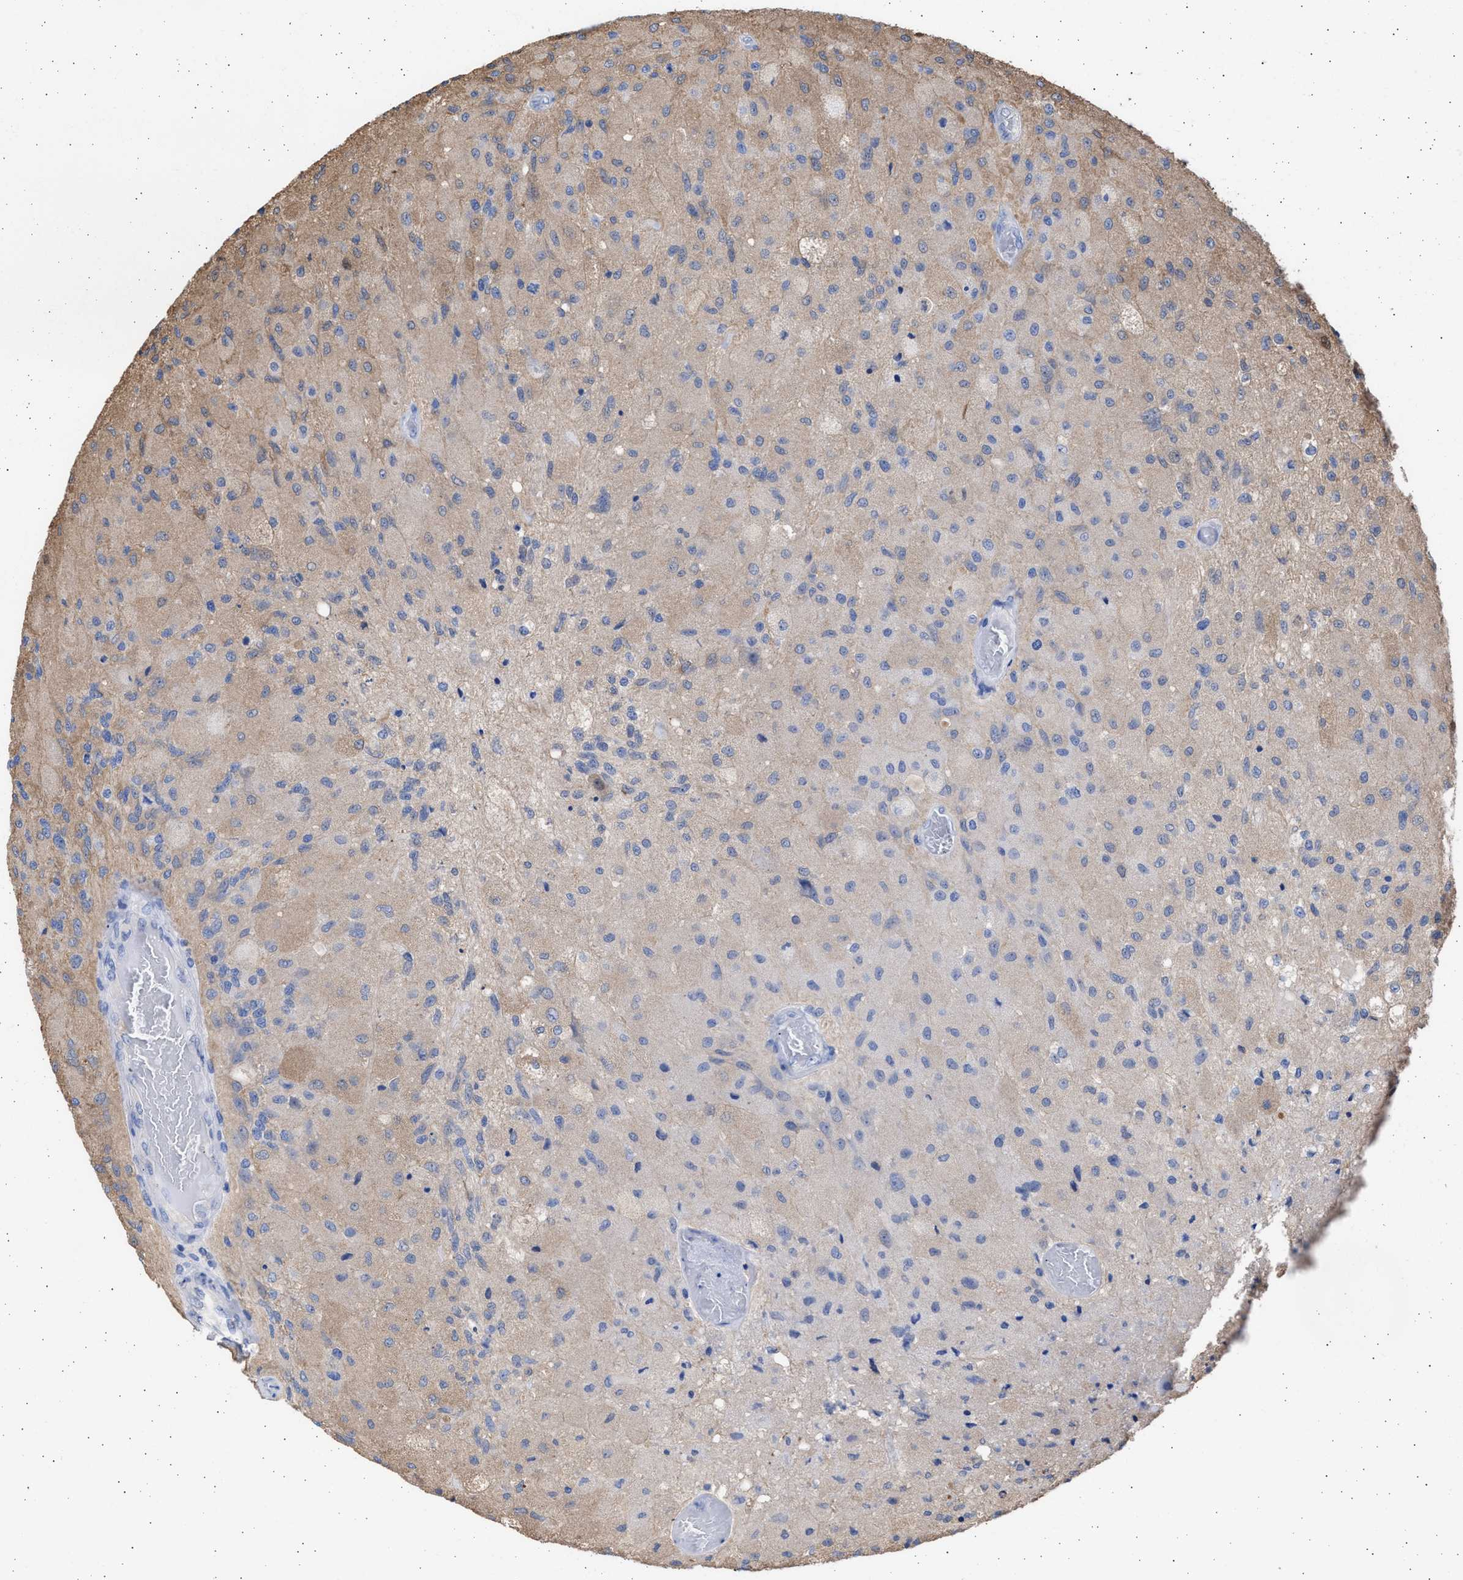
{"staining": {"intensity": "moderate", "quantity": "<25%", "location": "cytoplasmic/membranous"}, "tissue": "glioma", "cell_type": "Tumor cells", "image_type": "cancer", "snomed": [{"axis": "morphology", "description": "Normal tissue, NOS"}, {"axis": "morphology", "description": "Glioma, malignant, High grade"}, {"axis": "topography", "description": "Cerebral cortex"}], "caption": "Immunohistochemistry (IHC) micrograph of neoplastic tissue: human high-grade glioma (malignant) stained using immunohistochemistry (IHC) shows low levels of moderate protein expression localized specifically in the cytoplasmic/membranous of tumor cells, appearing as a cytoplasmic/membranous brown color.", "gene": "ALDOC", "patient": {"sex": "male", "age": 77}}